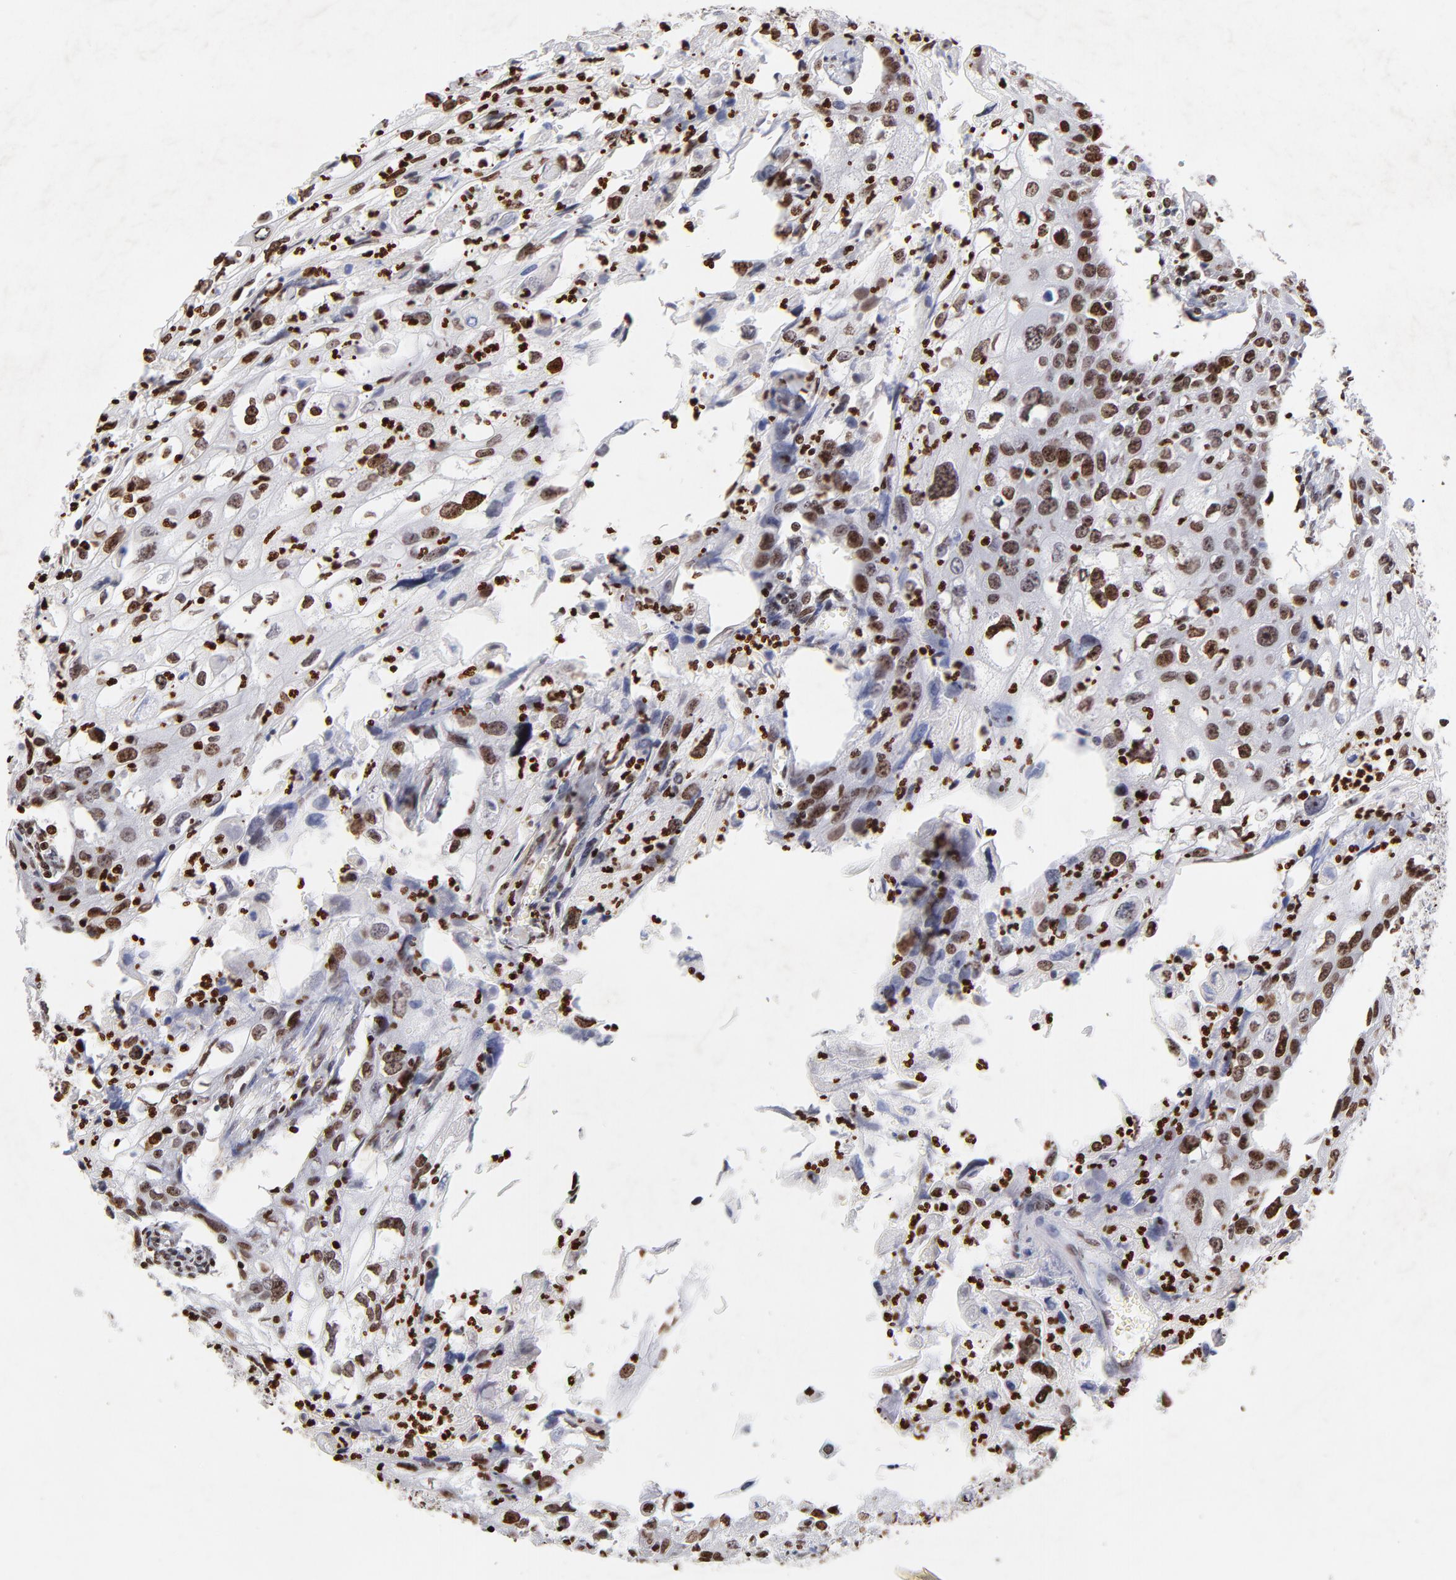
{"staining": {"intensity": "strong", "quantity": ">75%", "location": "nuclear"}, "tissue": "urothelial cancer", "cell_type": "Tumor cells", "image_type": "cancer", "snomed": [{"axis": "morphology", "description": "Urothelial carcinoma, High grade"}, {"axis": "topography", "description": "Urinary bladder"}], "caption": "Immunohistochemical staining of high-grade urothelial carcinoma demonstrates high levels of strong nuclear protein staining in approximately >75% of tumor cells. (Stains: DAB (3,3'-diaminobenzidine) in brown, nuclei in blue, Microscopy: brightfield microscopy at high magnification).", "gene": "FBH1", "patient": {"sex": "male", "age": 54}}